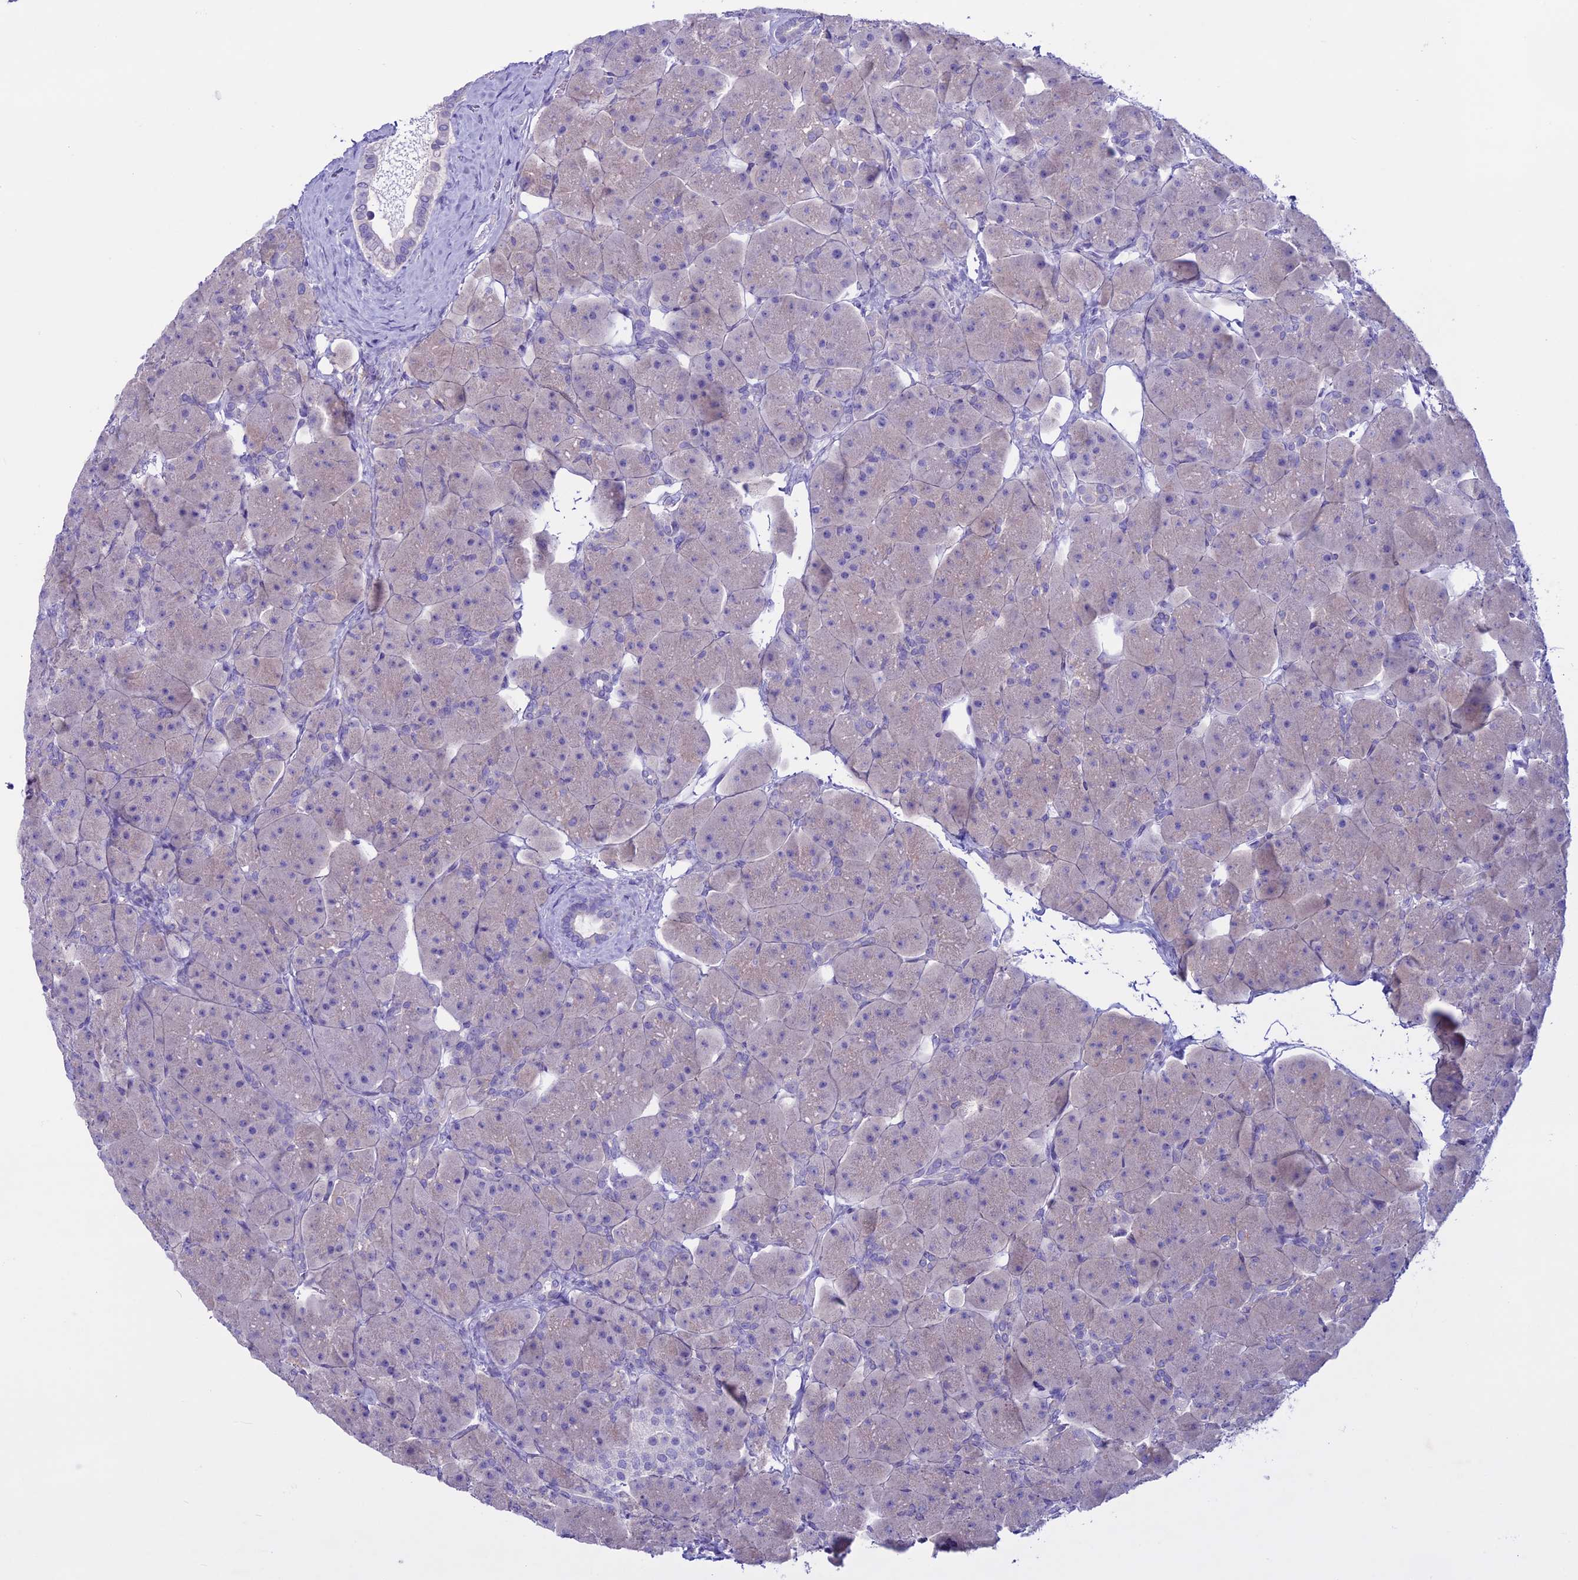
{"staining": {"intensity": "negative", "quantity": "none", "location": "none"}, "tissue": "pancreas", "cell_type": "Exocrine glandular cells", "image_type": "normal", "snomed": [{"axis": "morphology", "description": "Normal tissue, NOS"}, {"axis": "topography", "description": "Pancreas"}], "caption": "Pancreas stained for a protein using immunohistochemistry demonstrates no positivity exocrine glandular cells.", "gene": "CLEC2L", "patient": {"sex": "male", "age": 66}}